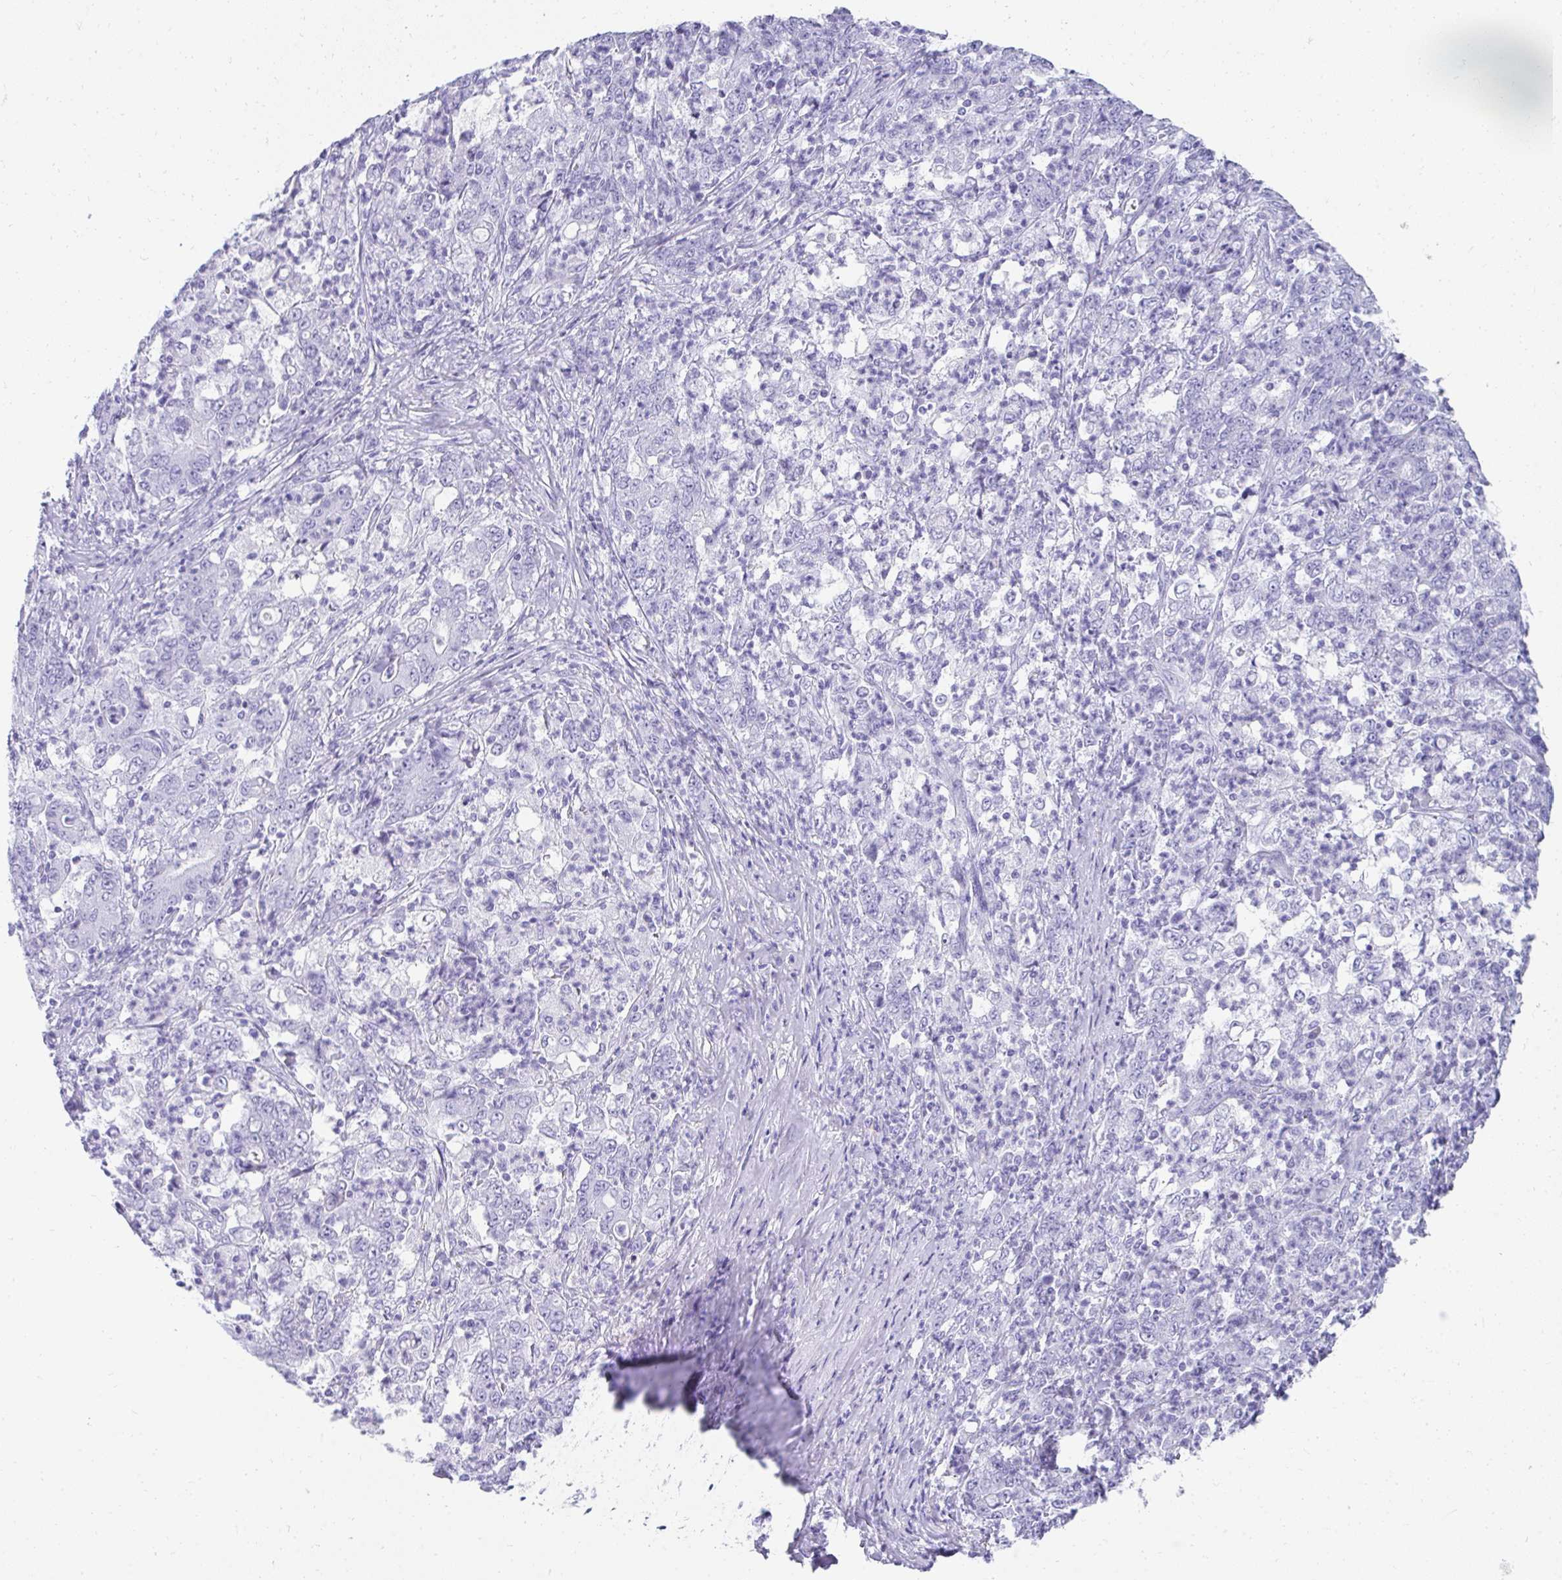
{"staining": {"intensity": "negative", "quantity": "none", "location": "none"}, "tissue": "stomach cancer", "cell_type": "Tumor cells", "image_type": "cancer", "snomed": [{"axis": "morphology", "description": "Adenocarcinoma, NOS"}, {"axis": "topography", "description": "Stomach, lower"}], "caption": "Stomach cancer was stained to show a protein in brown. There is no significant expression in tumor cells. The staining was performed using DAB to visualize the protein expression in brown, while the nuclei were stained in blue with hematoxylin (Magnification: 20x).", "gene": "TNNT1", "patient": {"sex": "female", "age": 71}}